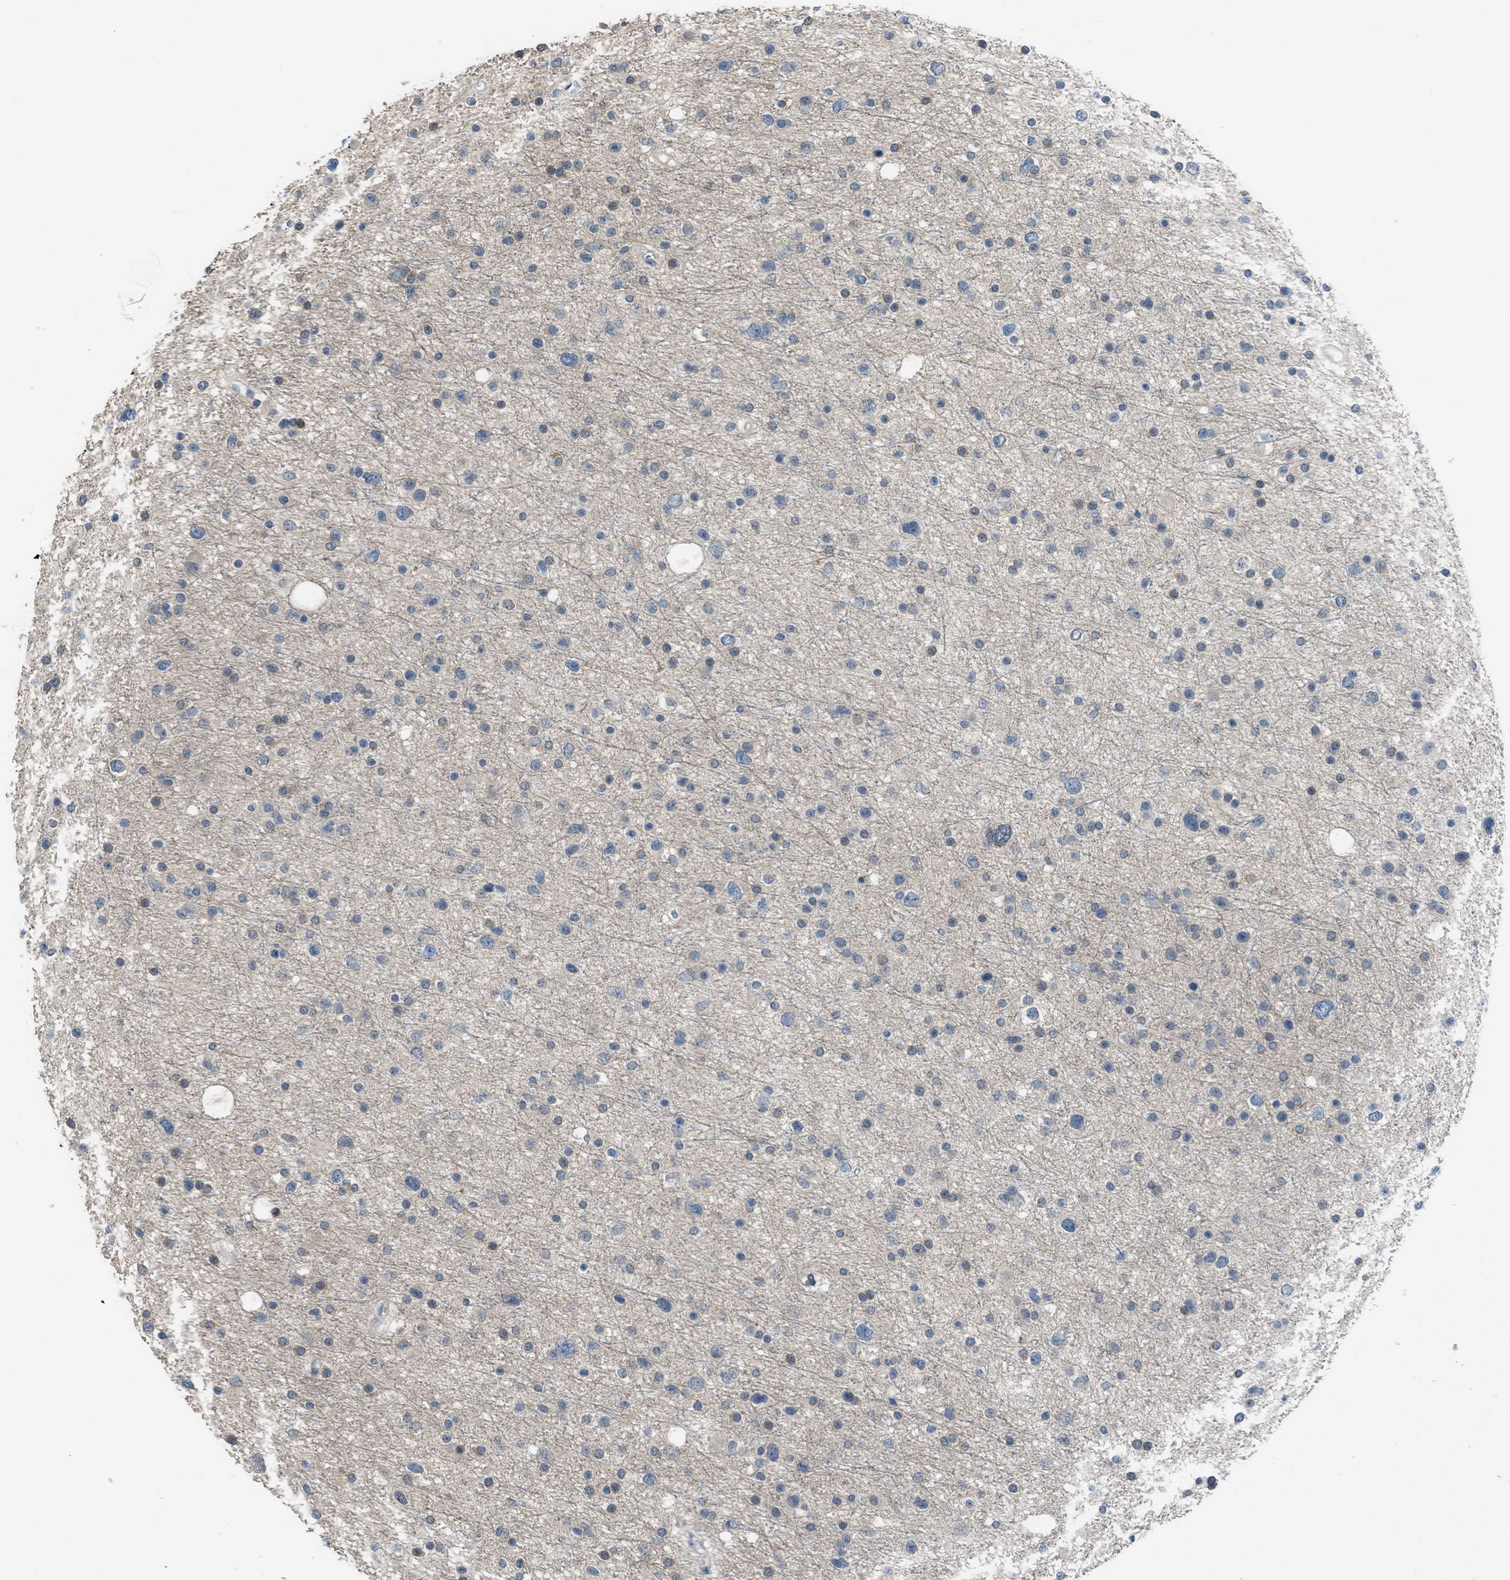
{"staining": {"intensity": "negative", "quantity": "none", "location": "none"}, "tissue": "glioma", "cell_type": "Tumor cells", "image_type": "cancer", "snomed": [{"axis": "morphology", "description": "Glioma, malignant, Low grade"}, {"axis": "topography", "description": "Brain"}], "caption": "An immunohistochemistry histopathology image of malignant low-grade glioma is shown. There is no staining in tumor cells of malignant low-grade glioma. (DAB immunohistochemistry (IHC), high magnification).", "gene": "TTBK2", "patient": {"sex": "female", "age": 37}}